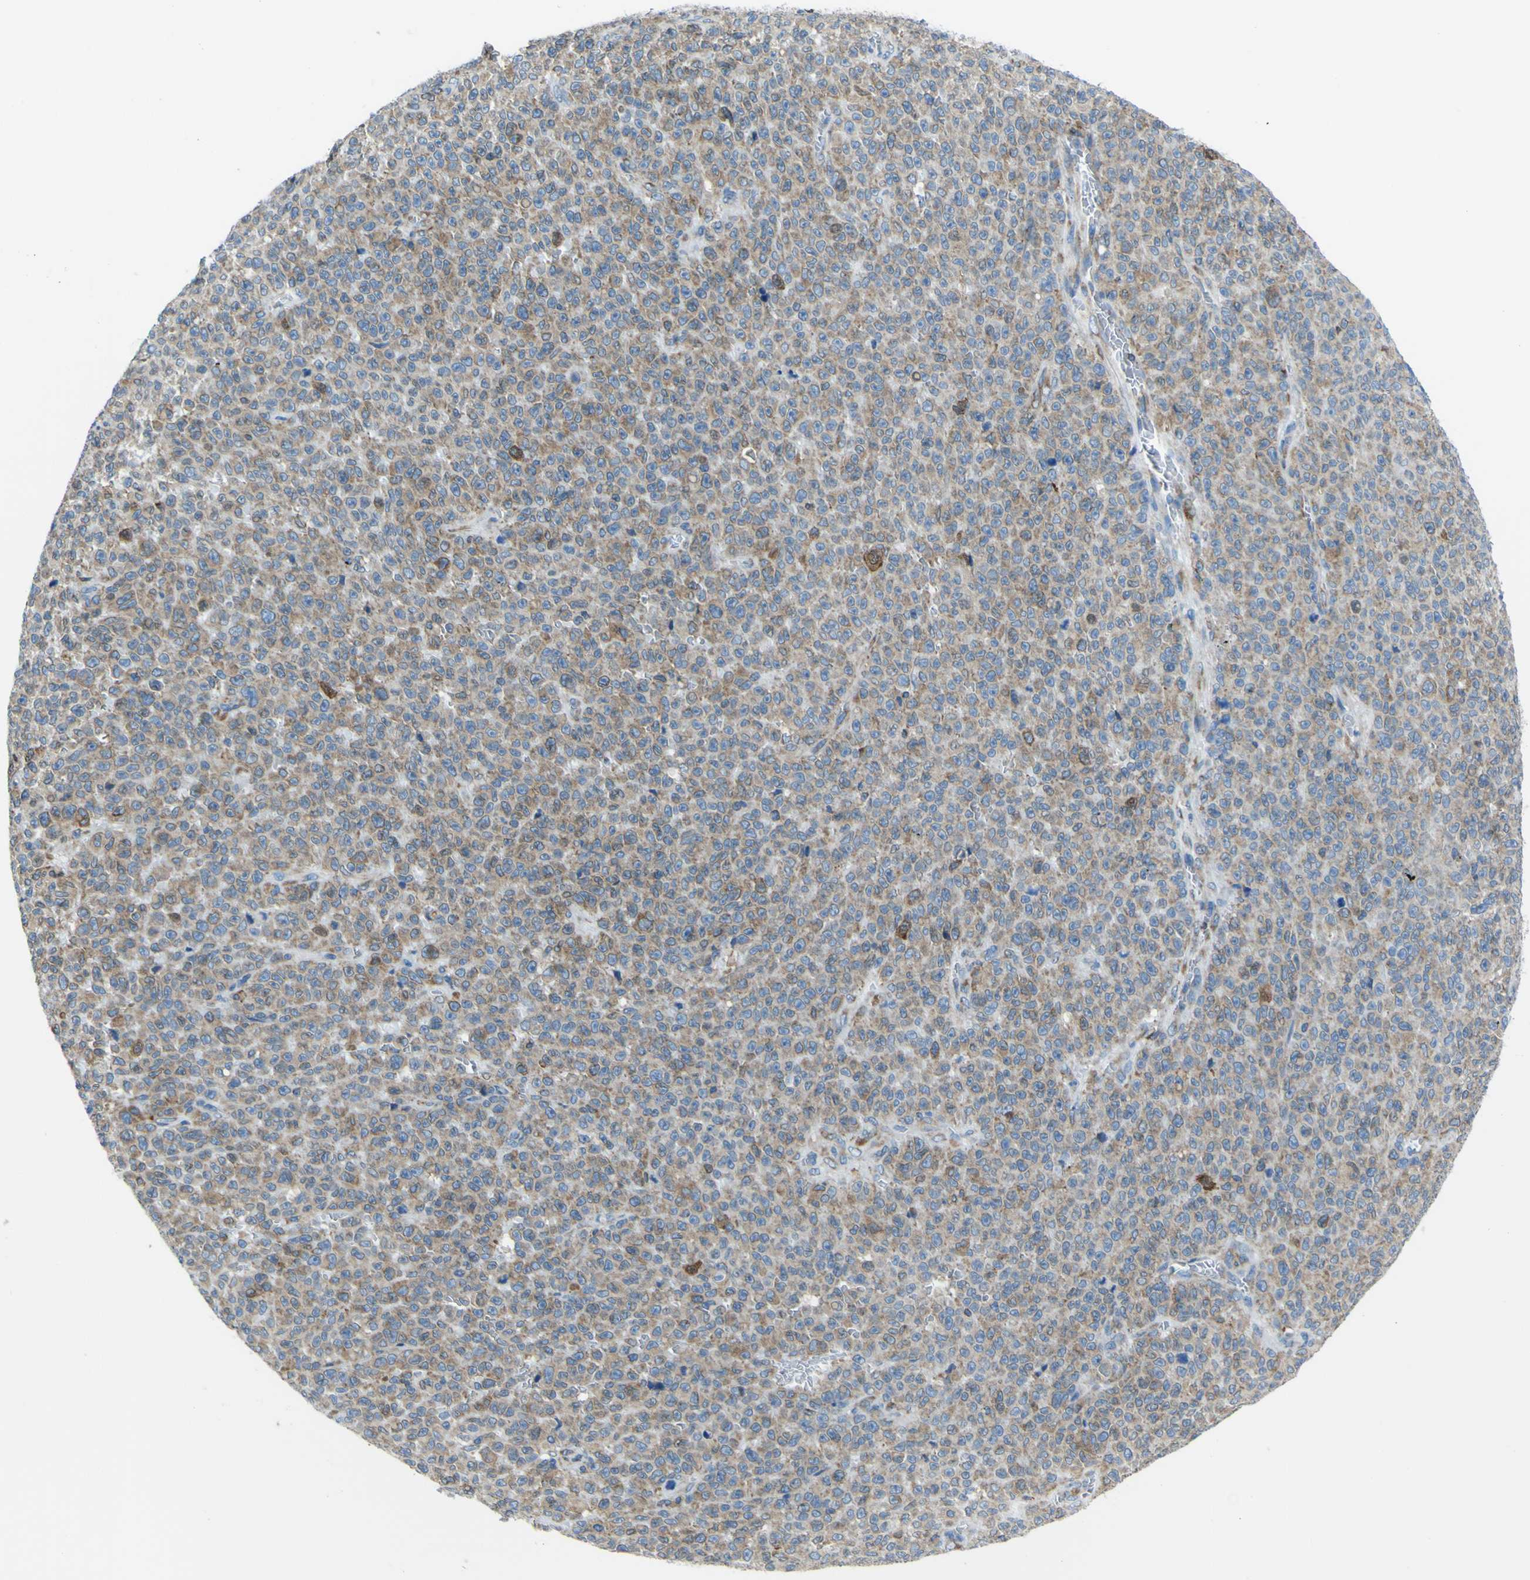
{"staining": {"intensity": "moderate", "quantity": ">75%", "location": "cytoplasmic/membranous"}, "tissue": "melanoma", "cell_type": "Tumor cells", "image_type": "cancer", "snomed": [{"axis": "morphology", "description": "Malignant melanoma, NOS"}, {"axis": "topography", "description": "Skin"}], "caption": "IHC micrograph of neoplastic tissue: human malignant melanoma stained using immunohistochemistry reveals medium levels of moderate protein expression localized specifically in the cytoplasmic/membranous of tumor cells, appearing as a cytoplasmic/membranous brown color.", "gene": "STIM1", "patient": {"sex": "female", "age": 82}}